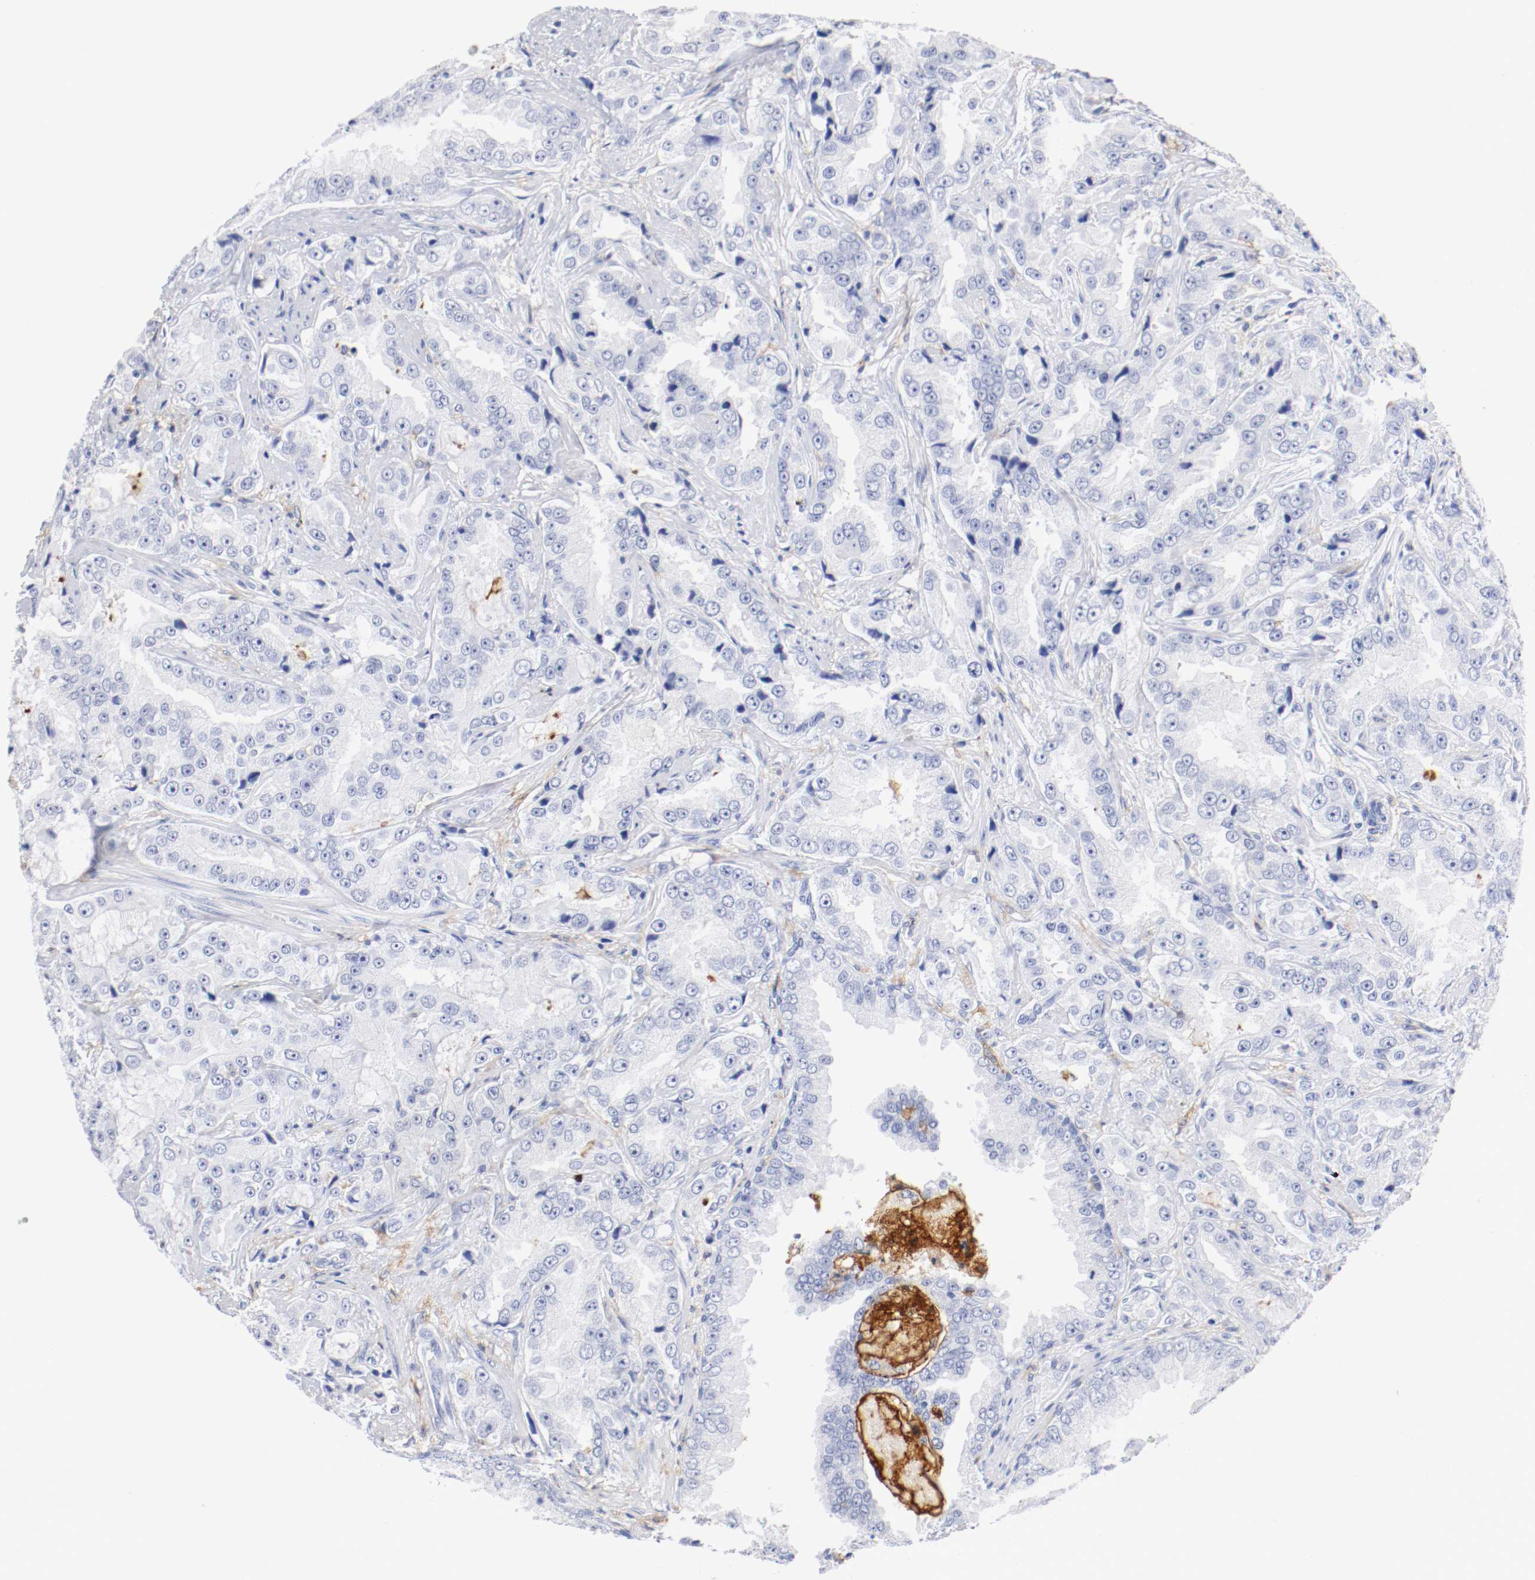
{"staining": {"intensity": "negative", "quantity": "none", "location": "none"}, "tissue": "prostate cancer", "cell_type": "Tumor cells", "image_type": "cancer", "snomed": [{"axis": "morphology", "description": "Adenocarcinoma, High grade"}, {"axis": "topography", "description": "Prostate"}], "caption": "This is an immunohistochemistry histopathology image of prostate cancer. There is no expression in tumor cells.", "gene": "ITGAX", "patient": {"sex": "male", "age": 73}}